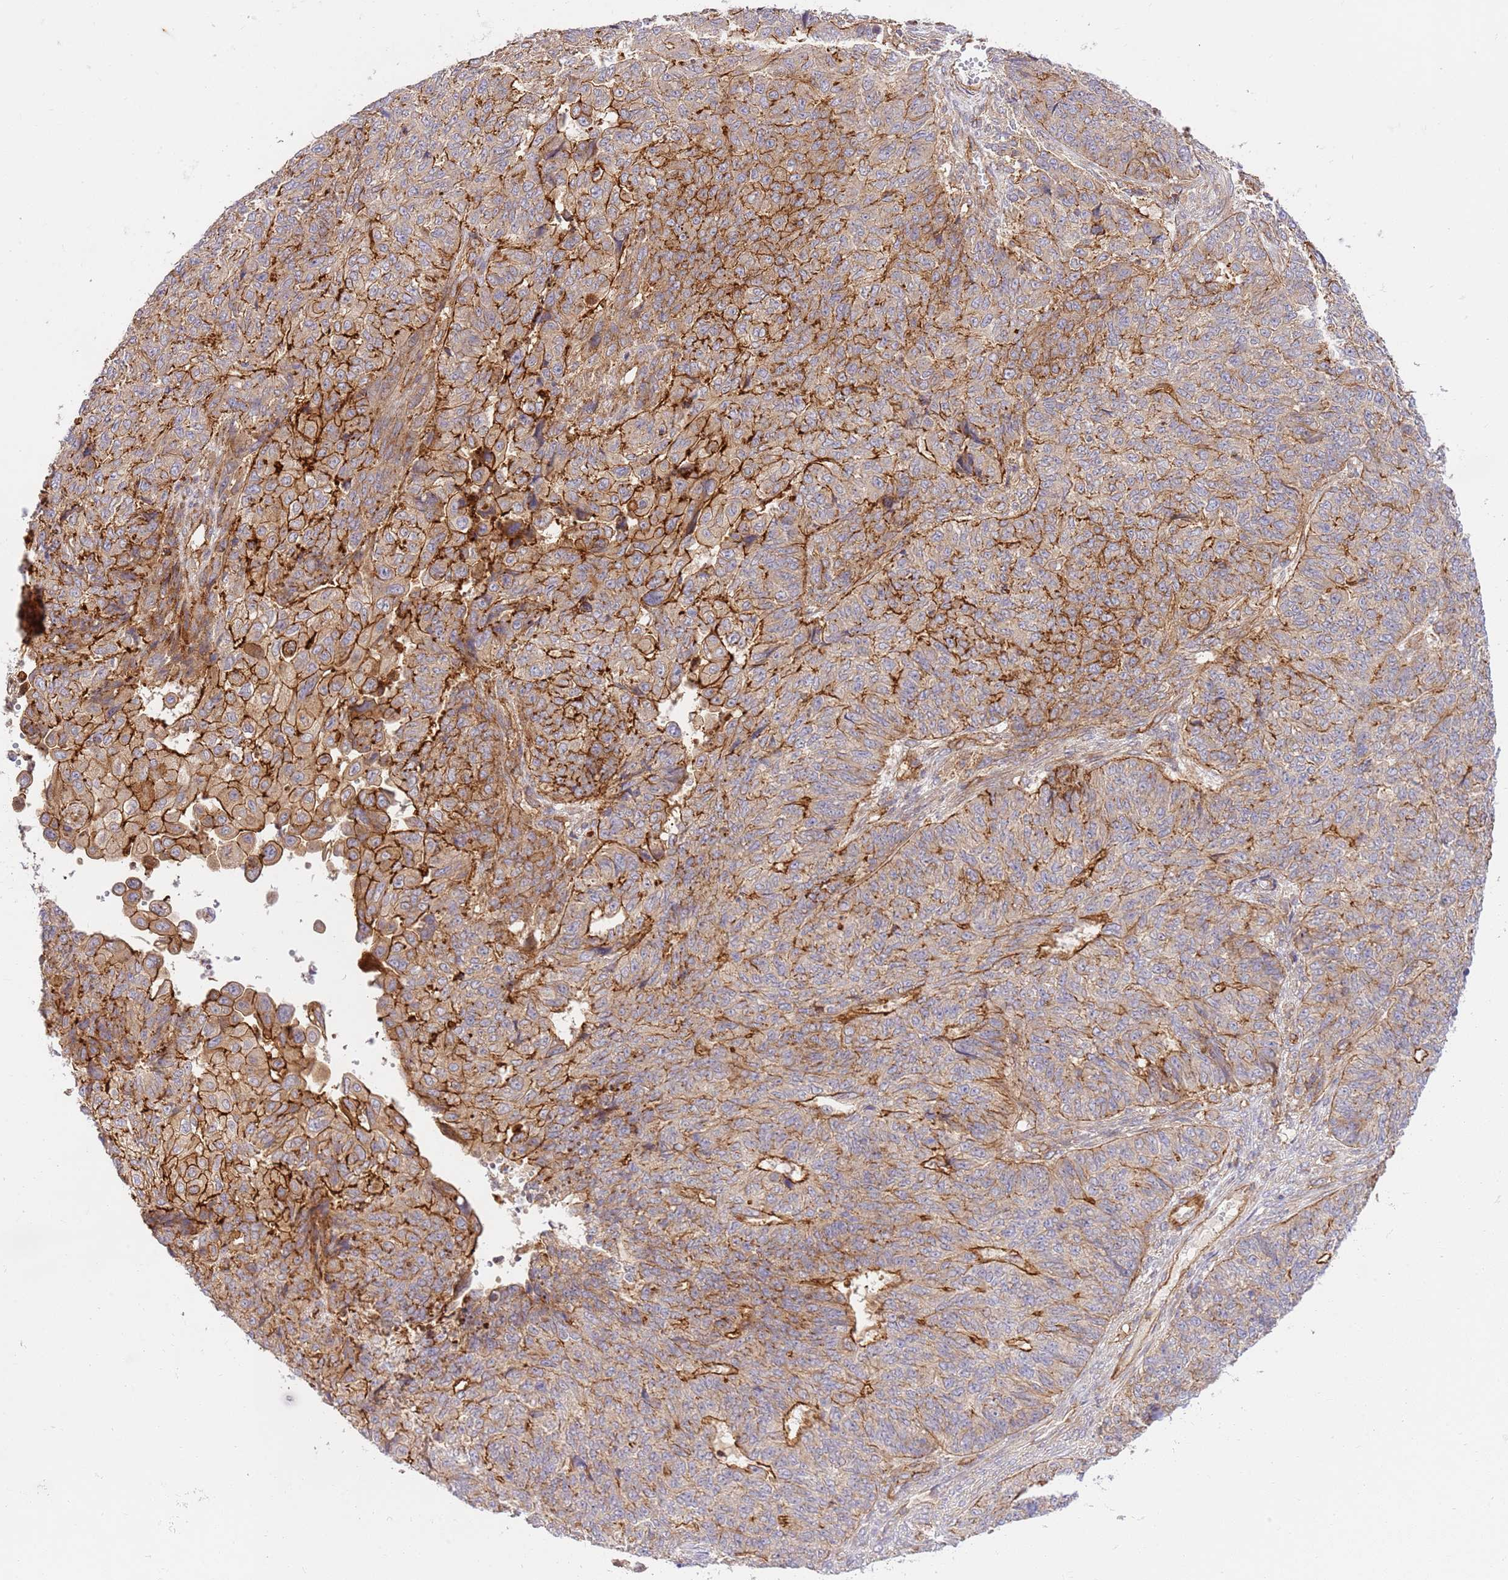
{"staining": {"intensity": "strong", "quantity": "25%-75%", "location": "cytoplasmic/membranous"}, "tissue": "endometrial cancer", "cell_type": "Tumor cells", "image_type": "cancer", "snomed": [{"axis": "morphology", "description": "Adenocarcinoma, NOS"}, {"axis": "topography", "description": "Endometrium"}], "caption": "Tumor cells display strong cytoplasmic/membranous positivity in about 25%-75% of cells in endometrial cancer (adenocarcinoma).", "gene": "EFCAB8", "patient": {"sex": "female", "age": 32}}